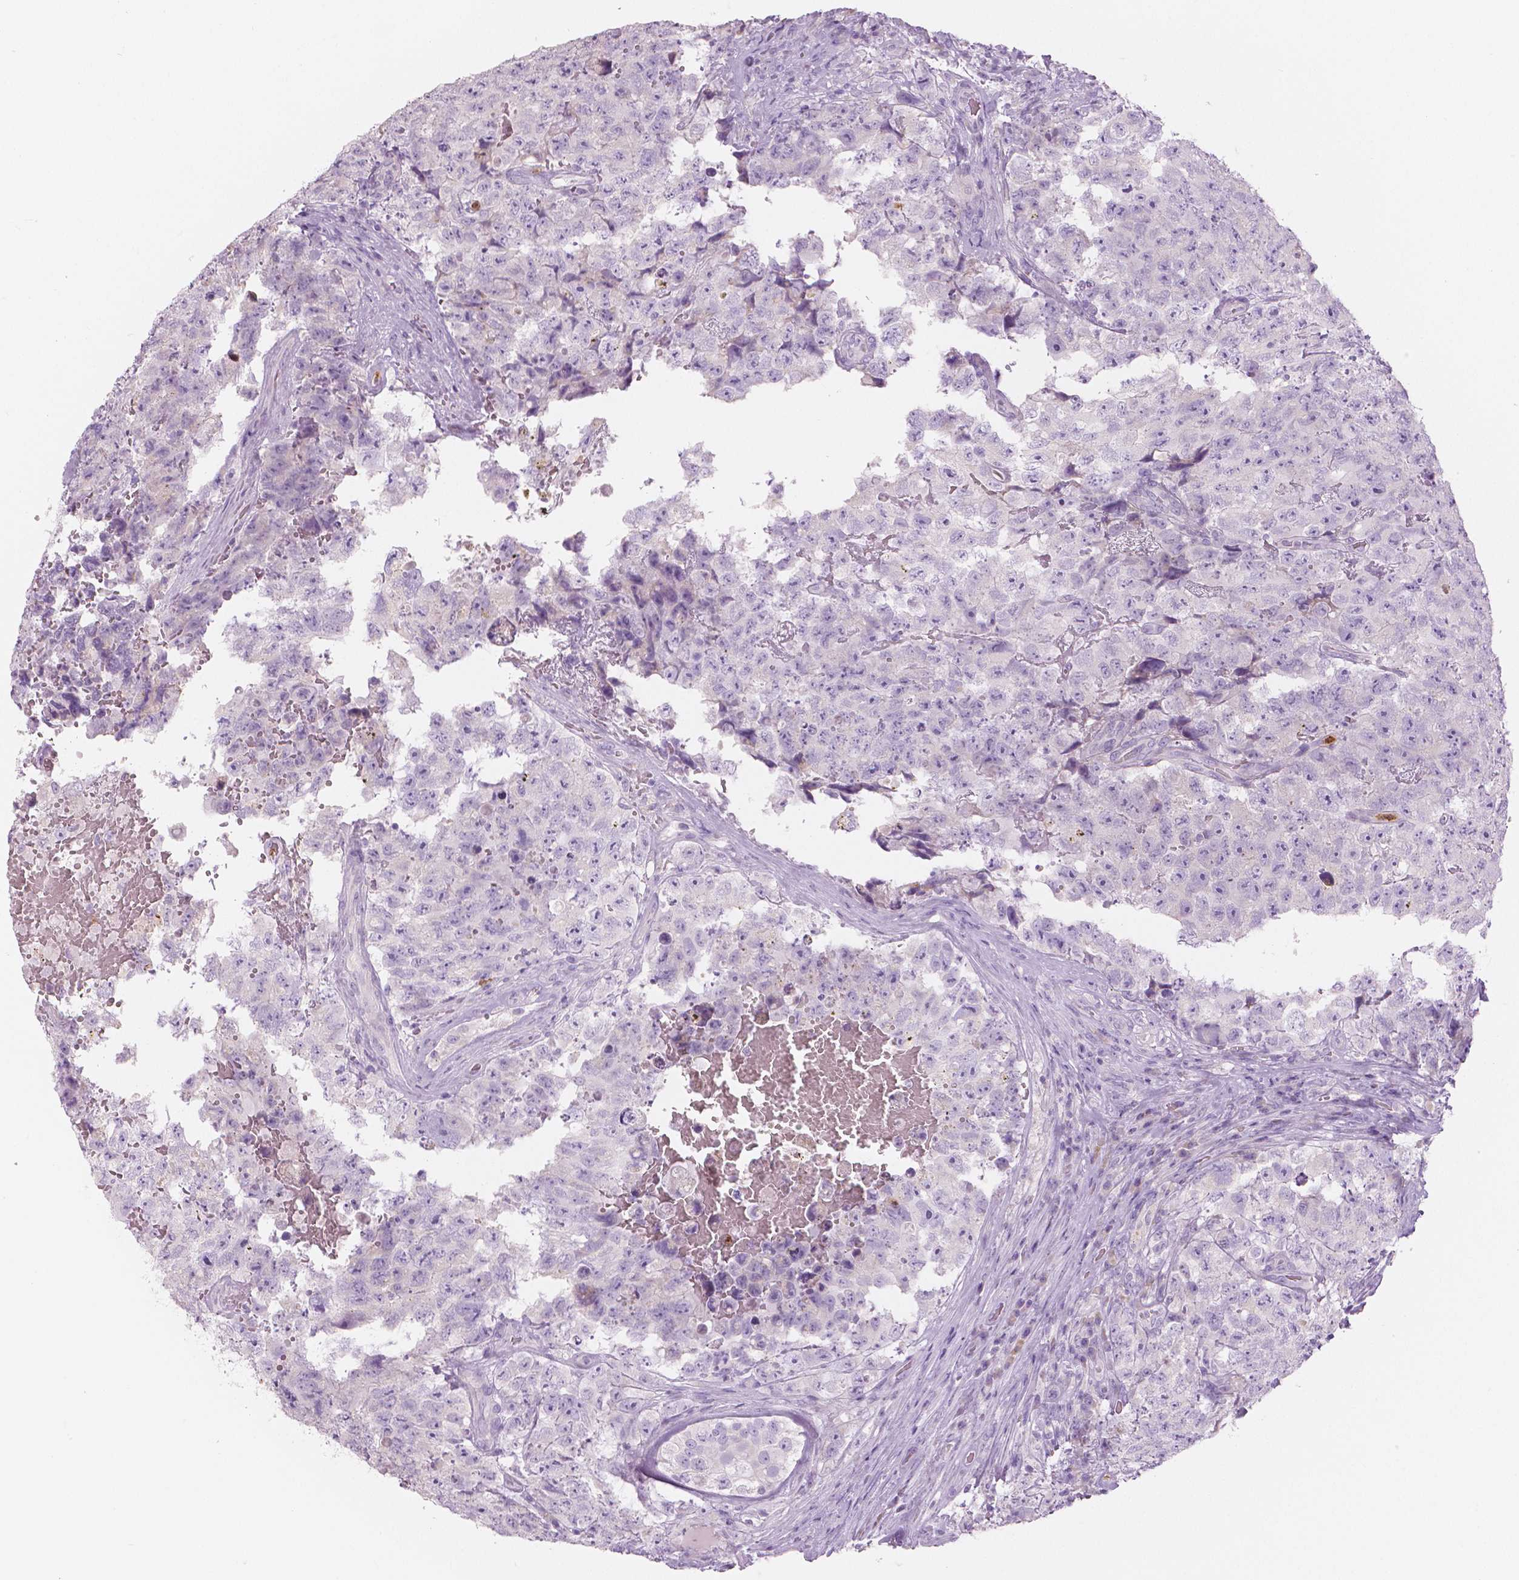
{"staining": {"intensity": "negative", "quantity": "none", "location": "none"}, "tissue": "testis cancer", "cell_type": "Tumor cells", "image_type": "cancer", "snomed": [{"axis": "morphology", "description": "Carcinoma, Embryonal, NOS"}, {"axis": "topography", "description": "Testis"}], "caption": "A histopathology image of testis cancer stained for a protein displays no brown staining in tumor cells.", "gene": "CXCR2", "patient": {"sex": "male", "age": 18}}